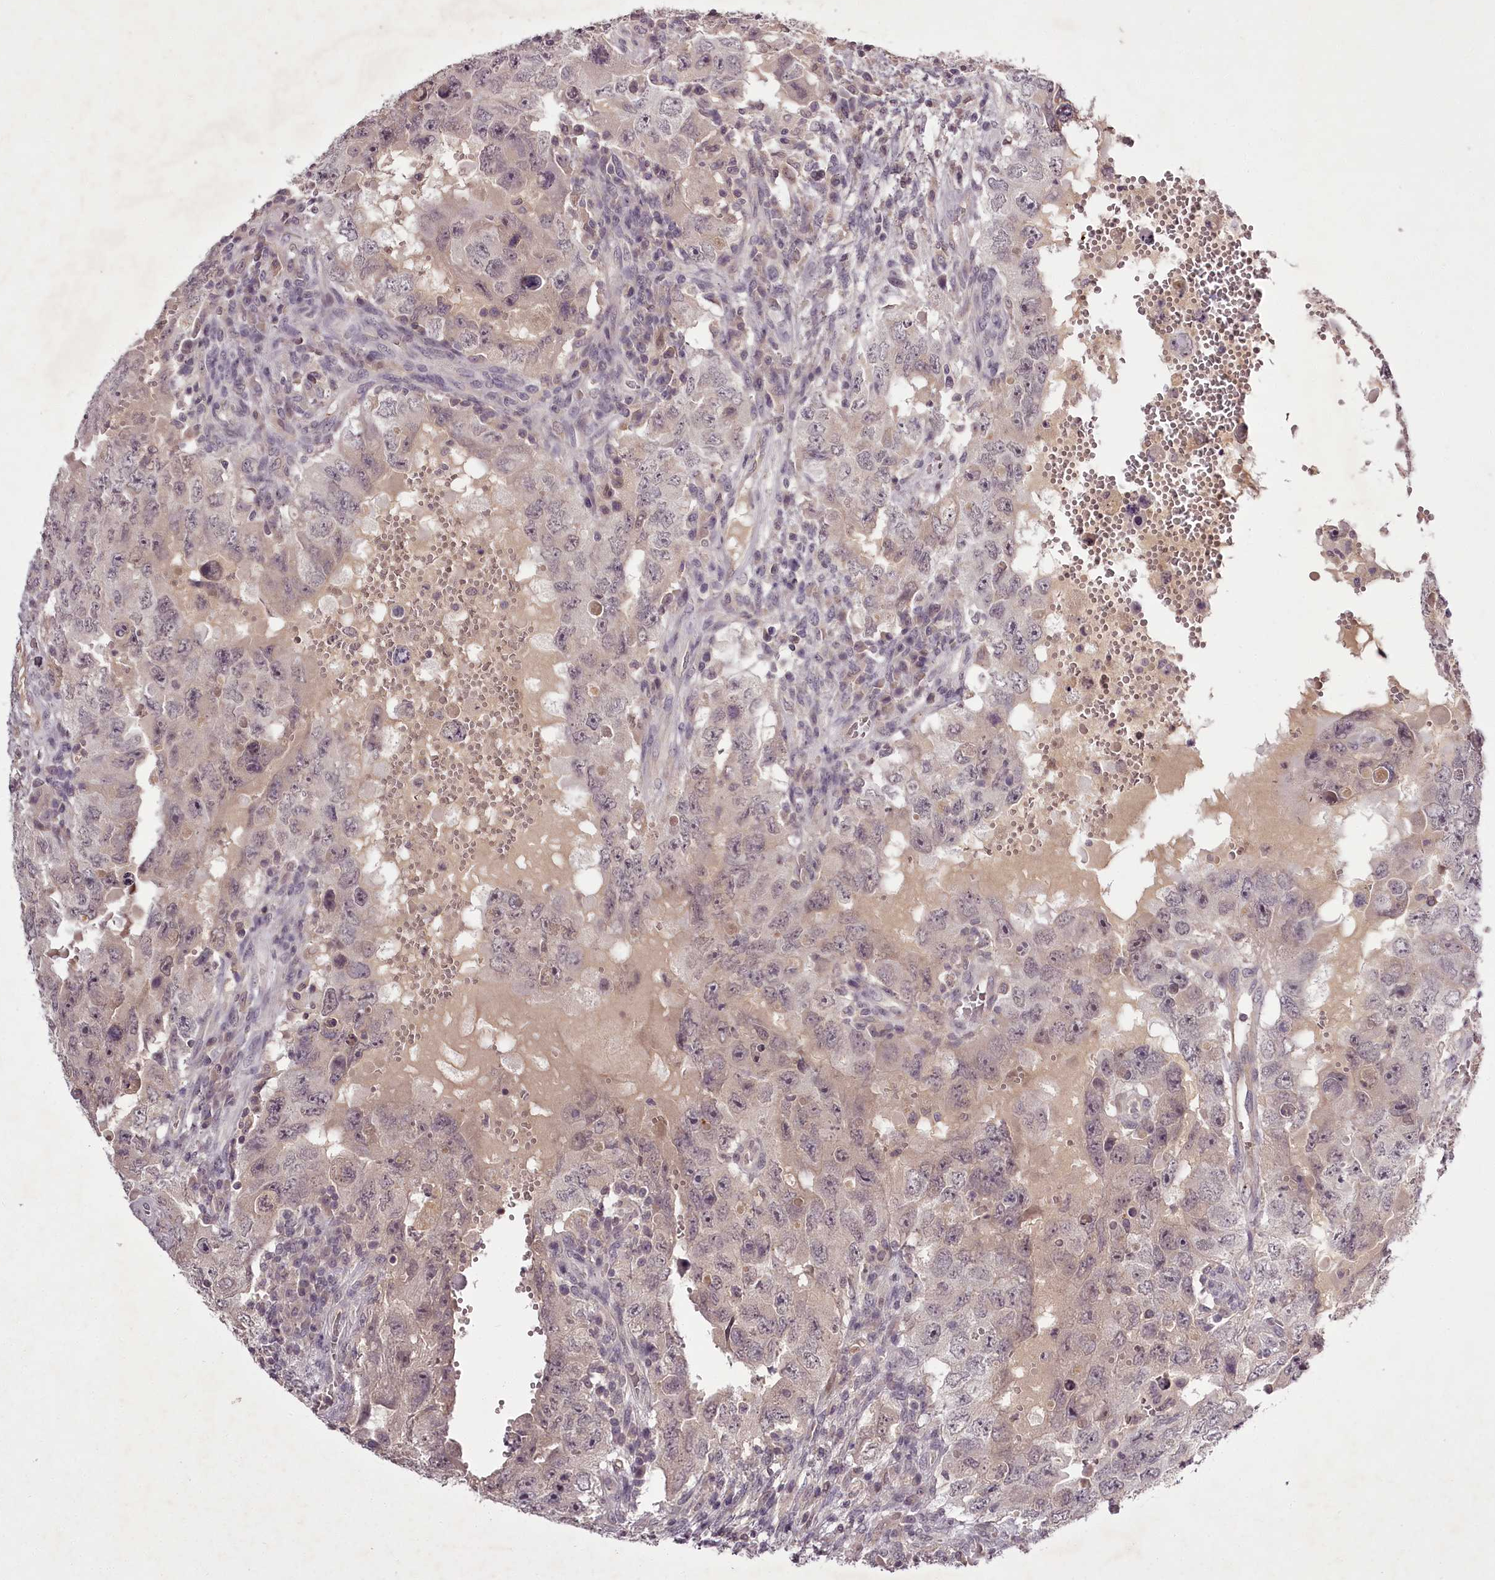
{"staining": {"intensity": "negative", "quantity": "none", "location": "none"}, "tissue": "testis cancer", "cell_type": "Tumor cells", "image_type": "cancer", "snomed": [{"axis": "morphology", "description": "Carcinoma, Embryonal, NOS"}, {"axis": "topography", "description": "Testis"}], "caption": "A histopathology image of human testis cancer is negative for staining in tumor cells.", "gene": "RBMXL2", "patient": {"sex": "male", "age": 26}}